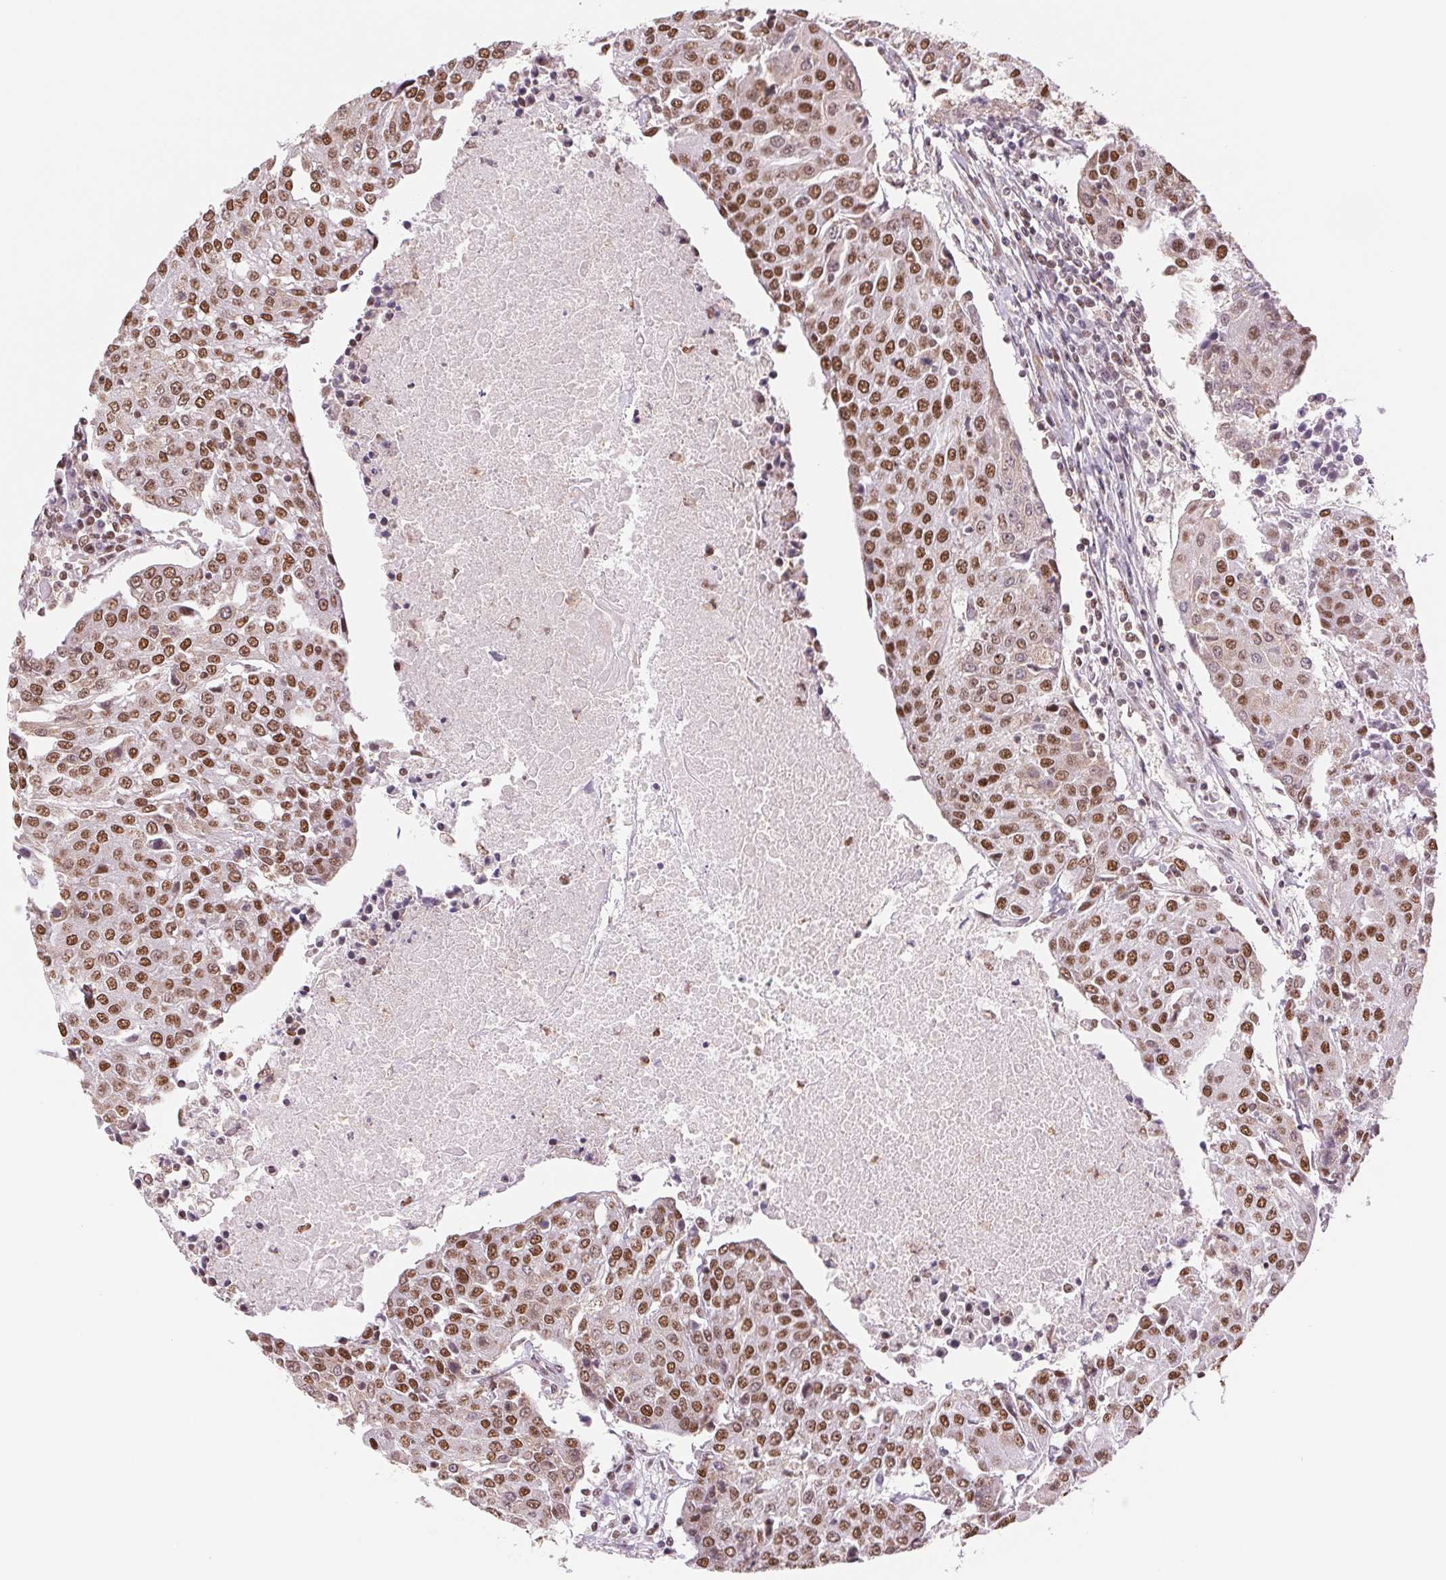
{"staining": {"intensity": "strong", "quantity": ">75%", "location": "nuclear"}, "tissue": "urothelial cancer", "cell_type": "Tumor cells", "image_type": "cancer", "snomed": [{"axis": "morphology", "description": "Urothelial carcinoma, High grade"}, {"axis": "topography", "description": "Urinary bladder"}], "caption": "IHC photomicrograph of neoplastic tissue: urothelial carcinoma (high-grade) stained using immunohistochemistry displays high levels of strong protein expression localized specifically in the nuclear of tumor cells, appearing as a nuclear brown color.", "gene": "SREK1", "patient": {"sex": "female", "age": 85}}